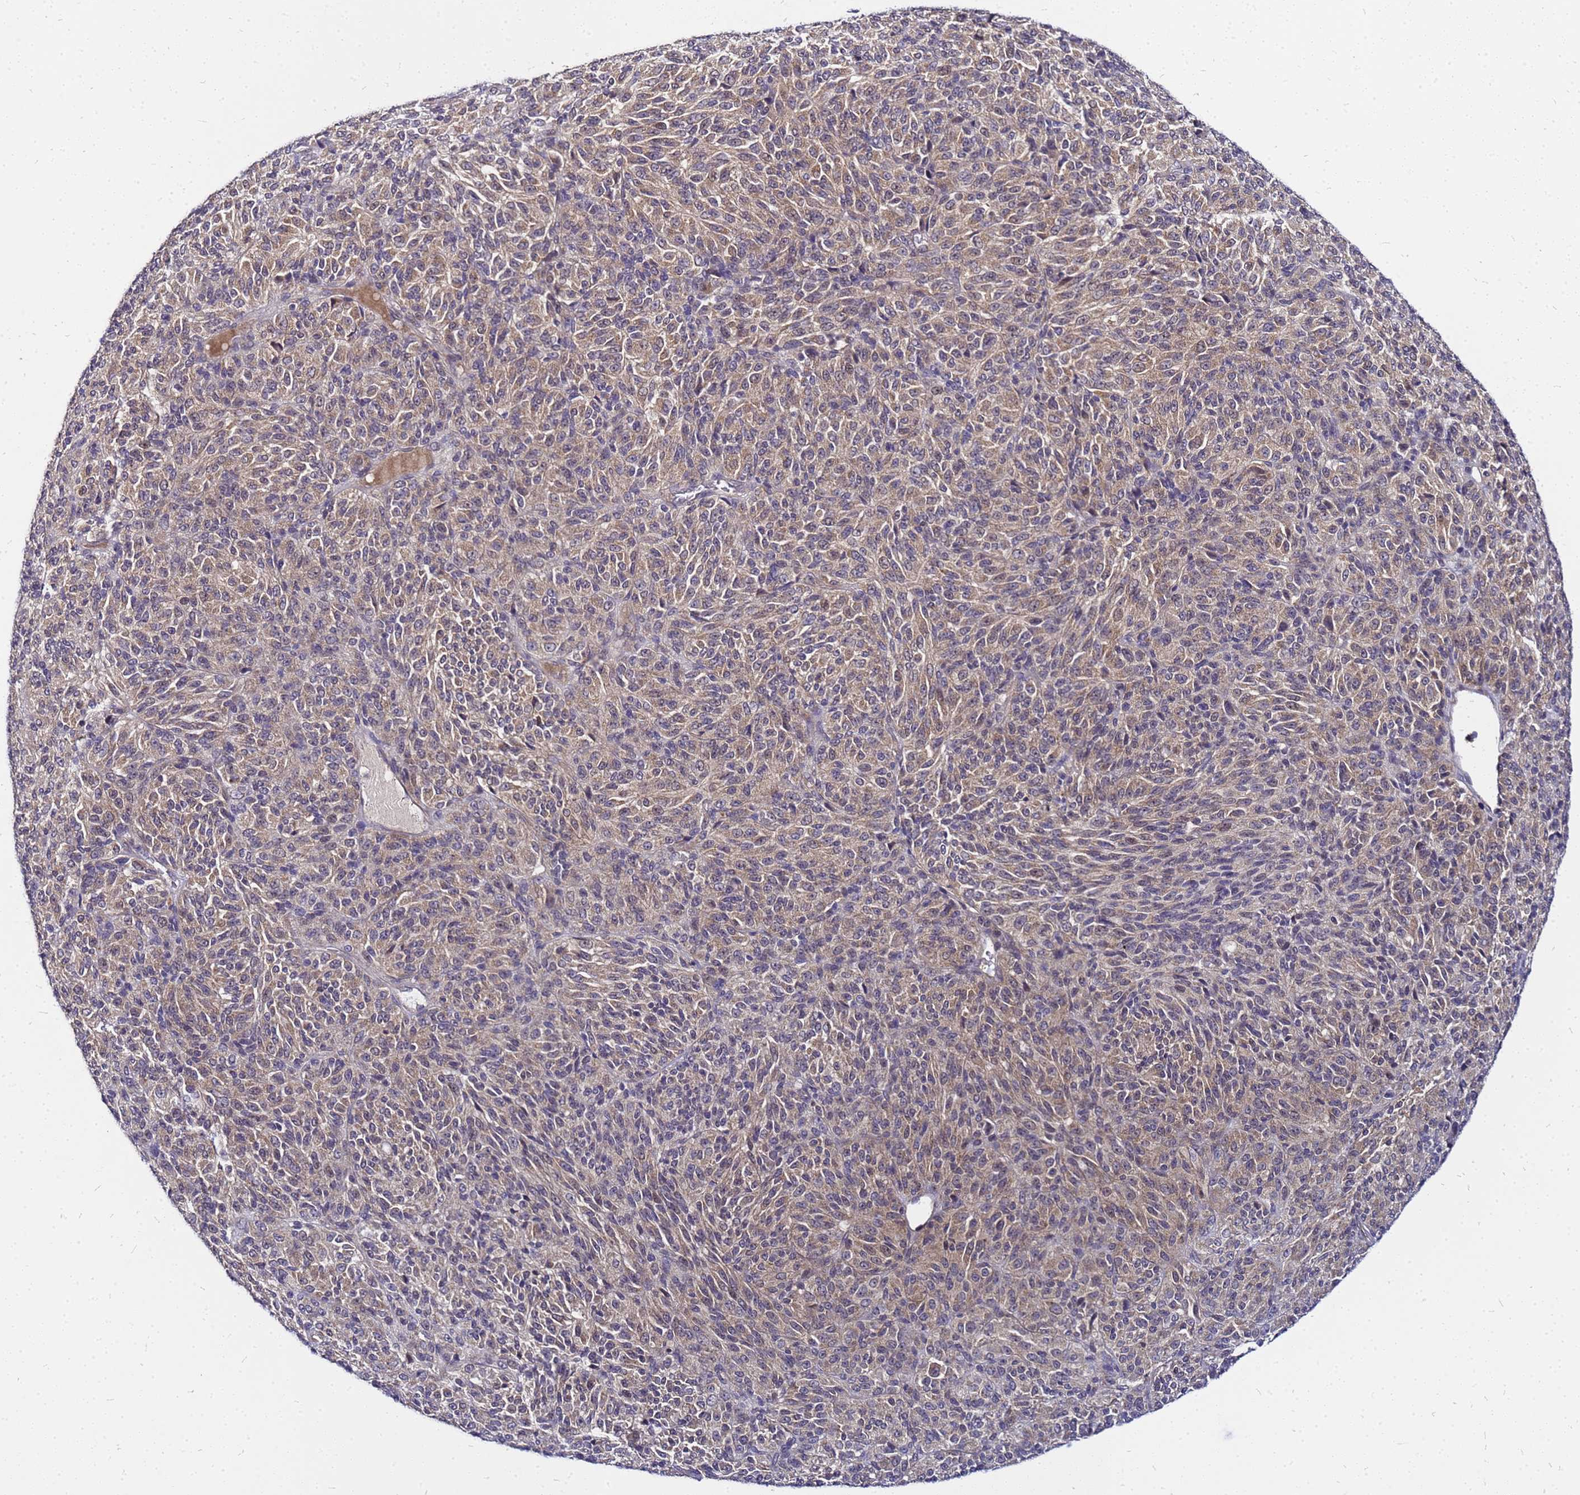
{"staining": {"intensity": "weak", "quantity": "25%-75%", "location": "cytoplasmic/membranous"}, "tissue": "melanoma", "cell_type": "Tumor cells", "image_type": "cancer", "snomed": [{"axis": "morphology", "description": "Malignant melanoma, Metastatic site"}, {"axis": "topography", "description": "Brain"}], "caption": "DAB (3,3'-diaminobenzidine) immunohistochemical staining of melanoma exhibits weak cytoplasmic/membranous protein staining in approximately 25%-75% of tumor cells.", "gene": "SAT1", "patient": {"sex": "female", "age": 56}}